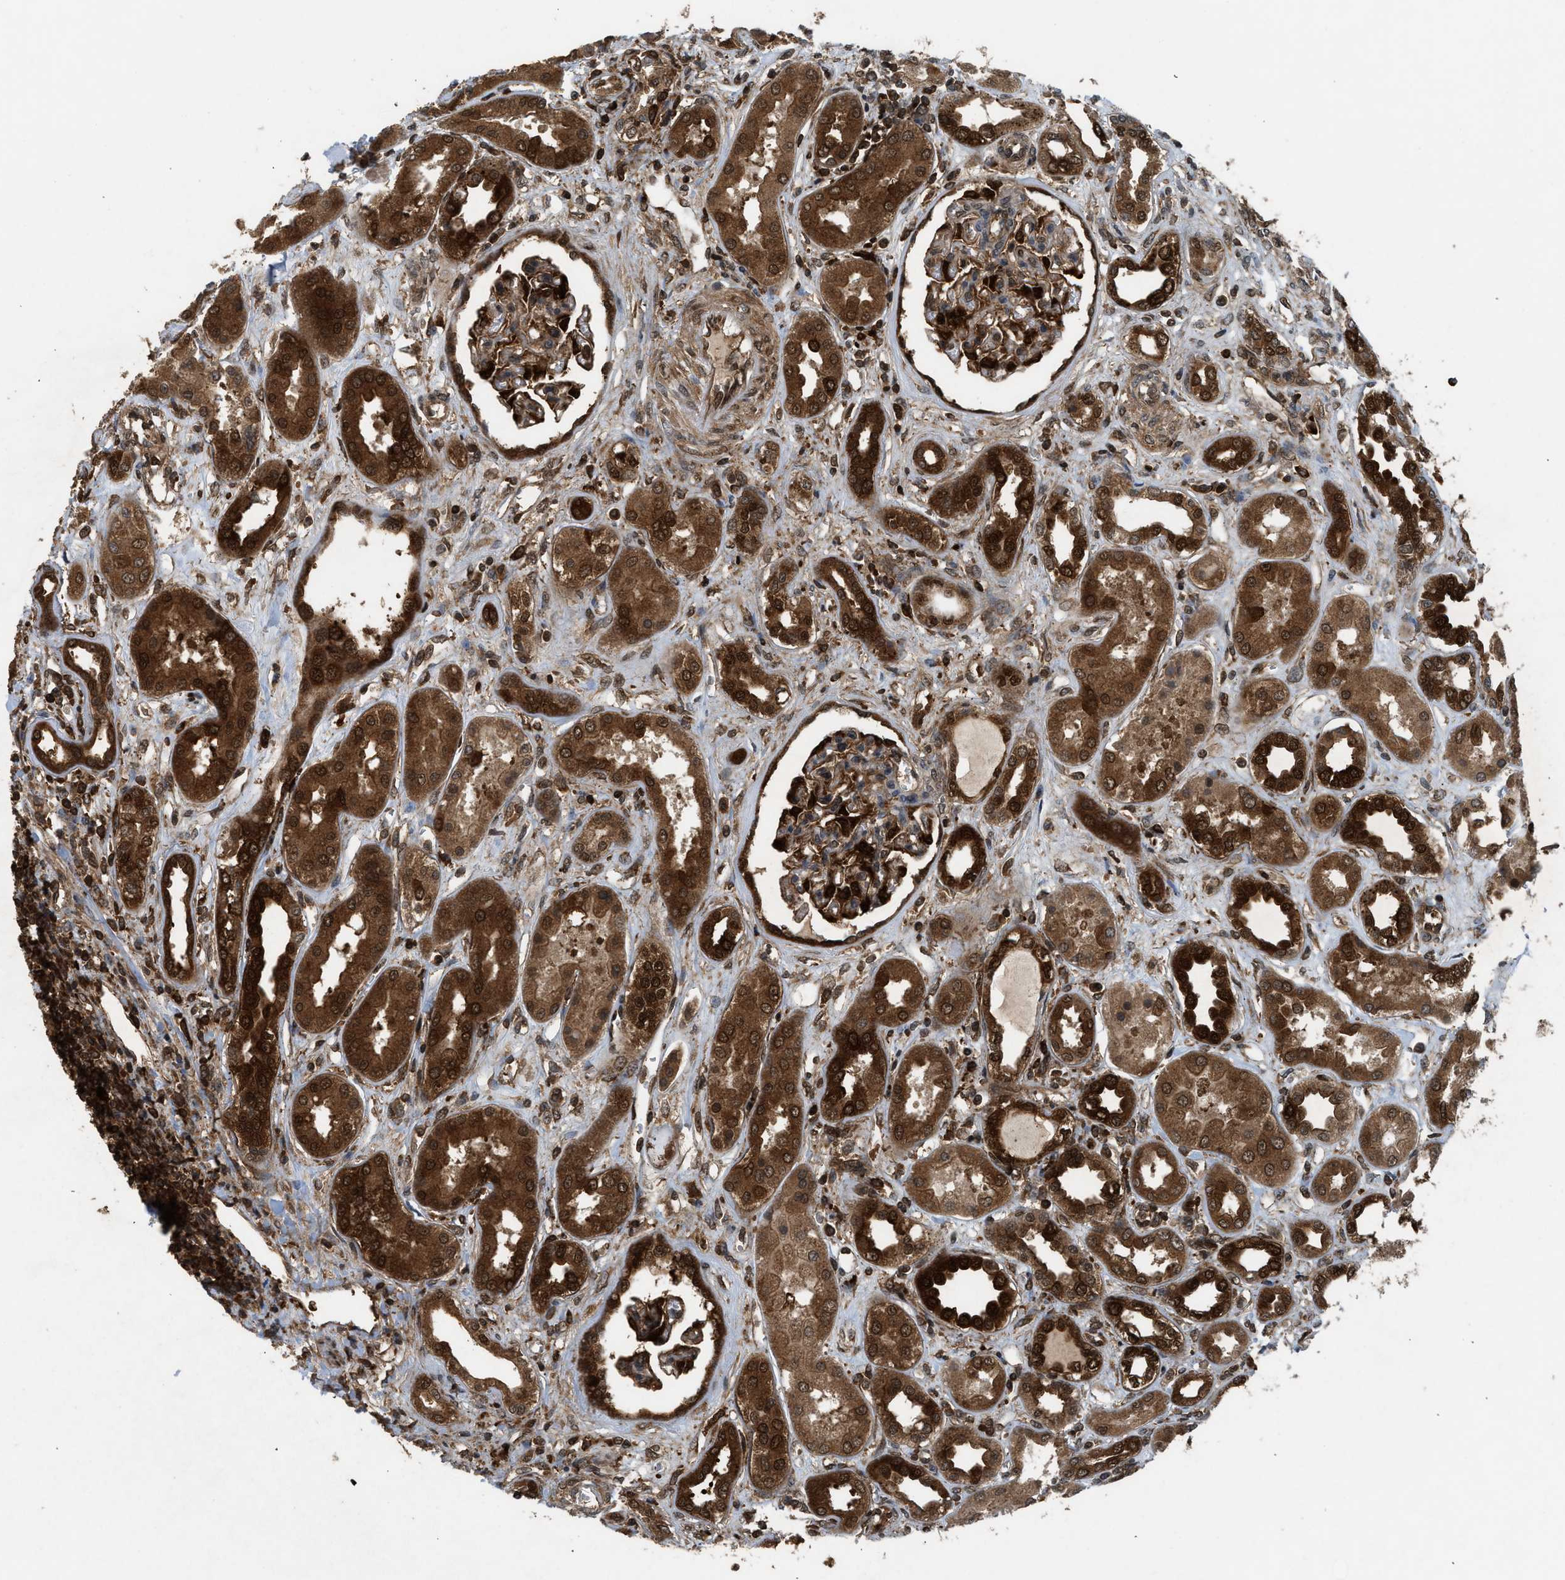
{"staining": {"intensity": "strong", "quantity": "25%-75%", "location": "cytoplasmic/membranous"}, "tissue": "kidney", "cell_type": "Cells in glomeruli", "image_type": "normal", "snomed": [{"axis": "morphology", "description": "Normal tissue, NOS"}, {"axis": "topography", "description": "Kidney"}], "caption": "Cells in glomeruli exhibit high levels of strong cytoplasmic/membranous positivity in about 25%-75% of cells in unremarkable human kidney.", "gene": "OXSR1", "patient": {"sex": "male", "age": 59}}